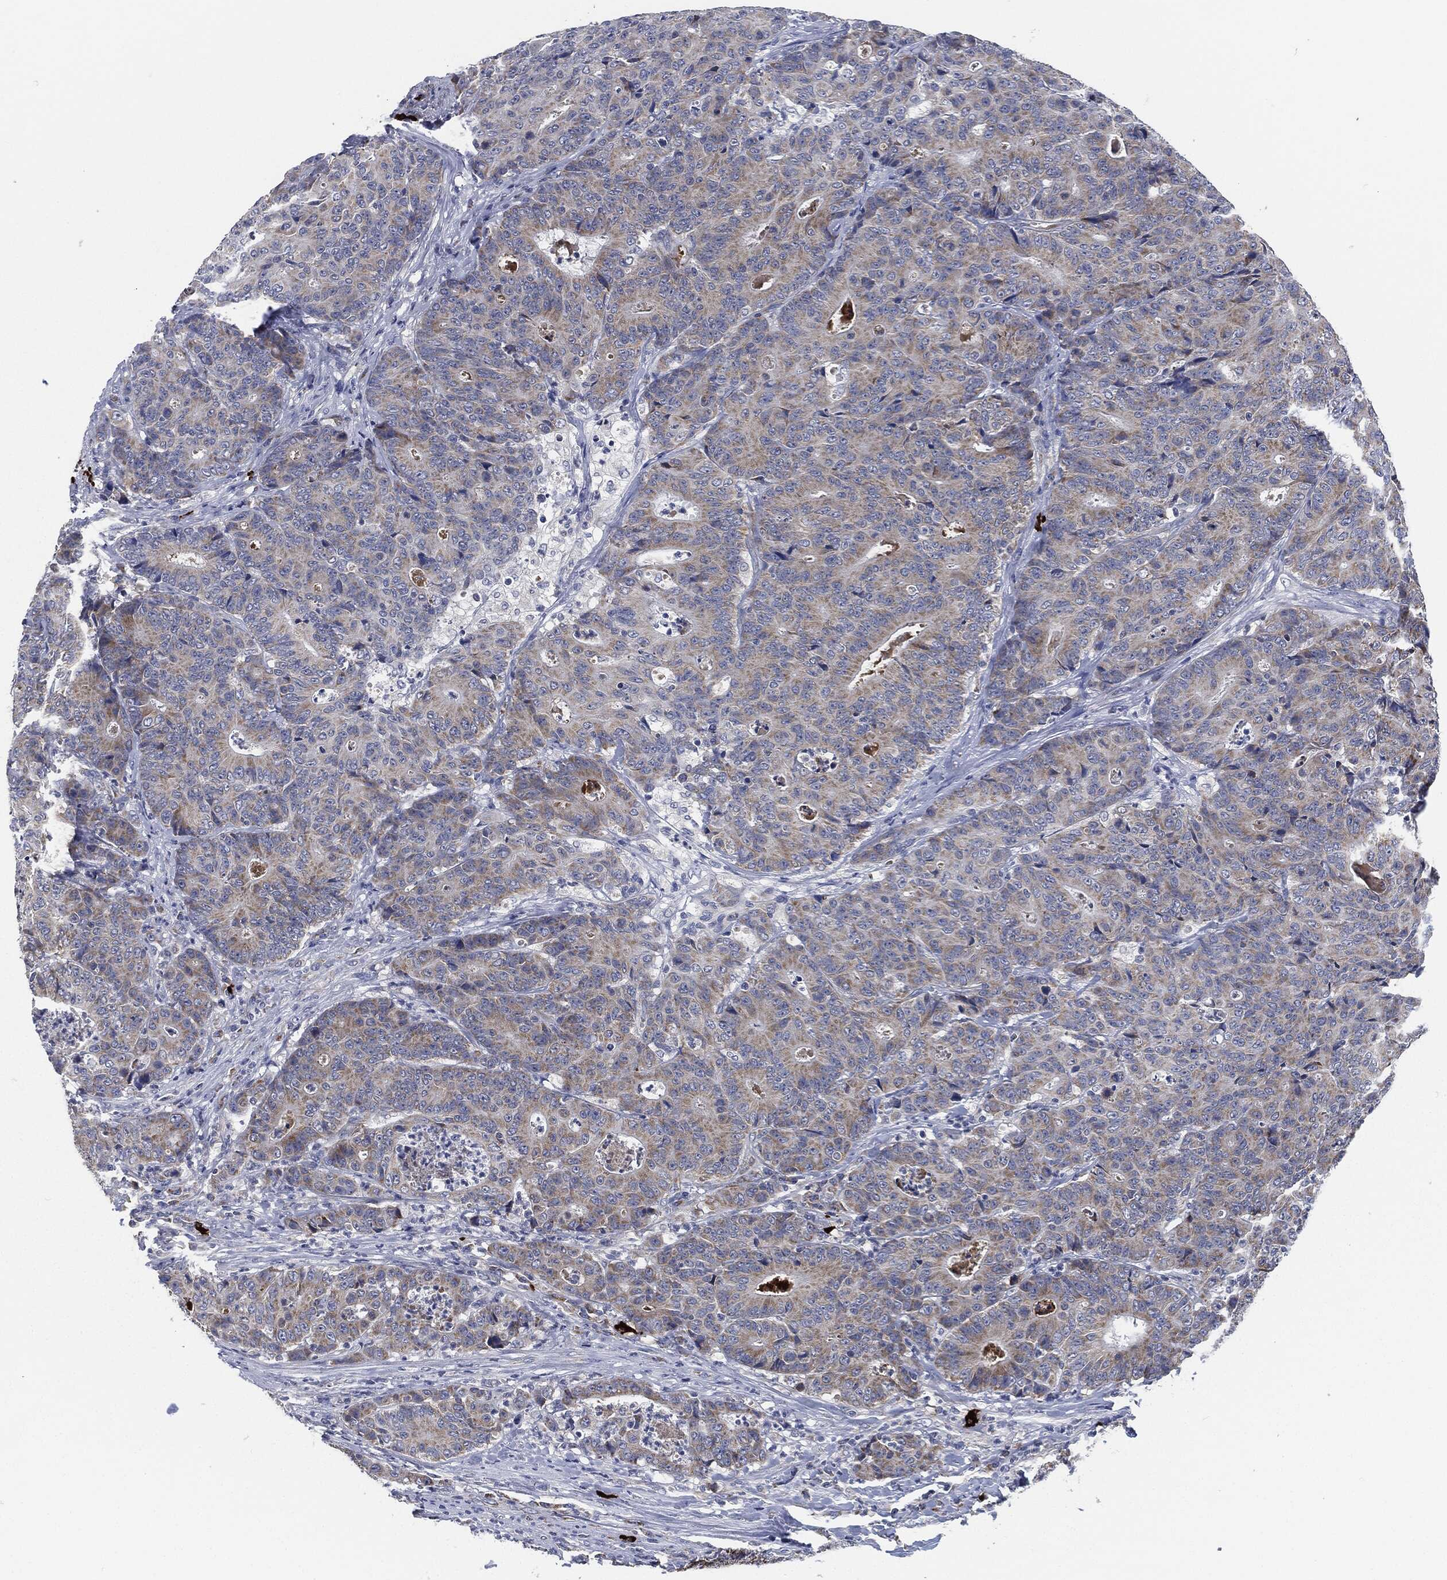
{"staining": {"intensity": "moderate", "quantity": "25%-75%", "location": "cytoplasmic/membranous"}, "tissue": "colorectal cancer", "cell_type": "Tumor cells", "image_type": "cancer", "snomed": [{"axis": "morphology", "description": "Adenocarcinoma, NOS"}, {"axis": "topography", "description": "Colon"}], "caption": "IHC of adenocarcinoma (colorectal) demonstrates medium levels of moderate cytoplasmic/membranous staining in approximately 25%-75% of tumor cells.", "gene": "SIGLEC9", "patient": {"sex": "male", "age": 70}}